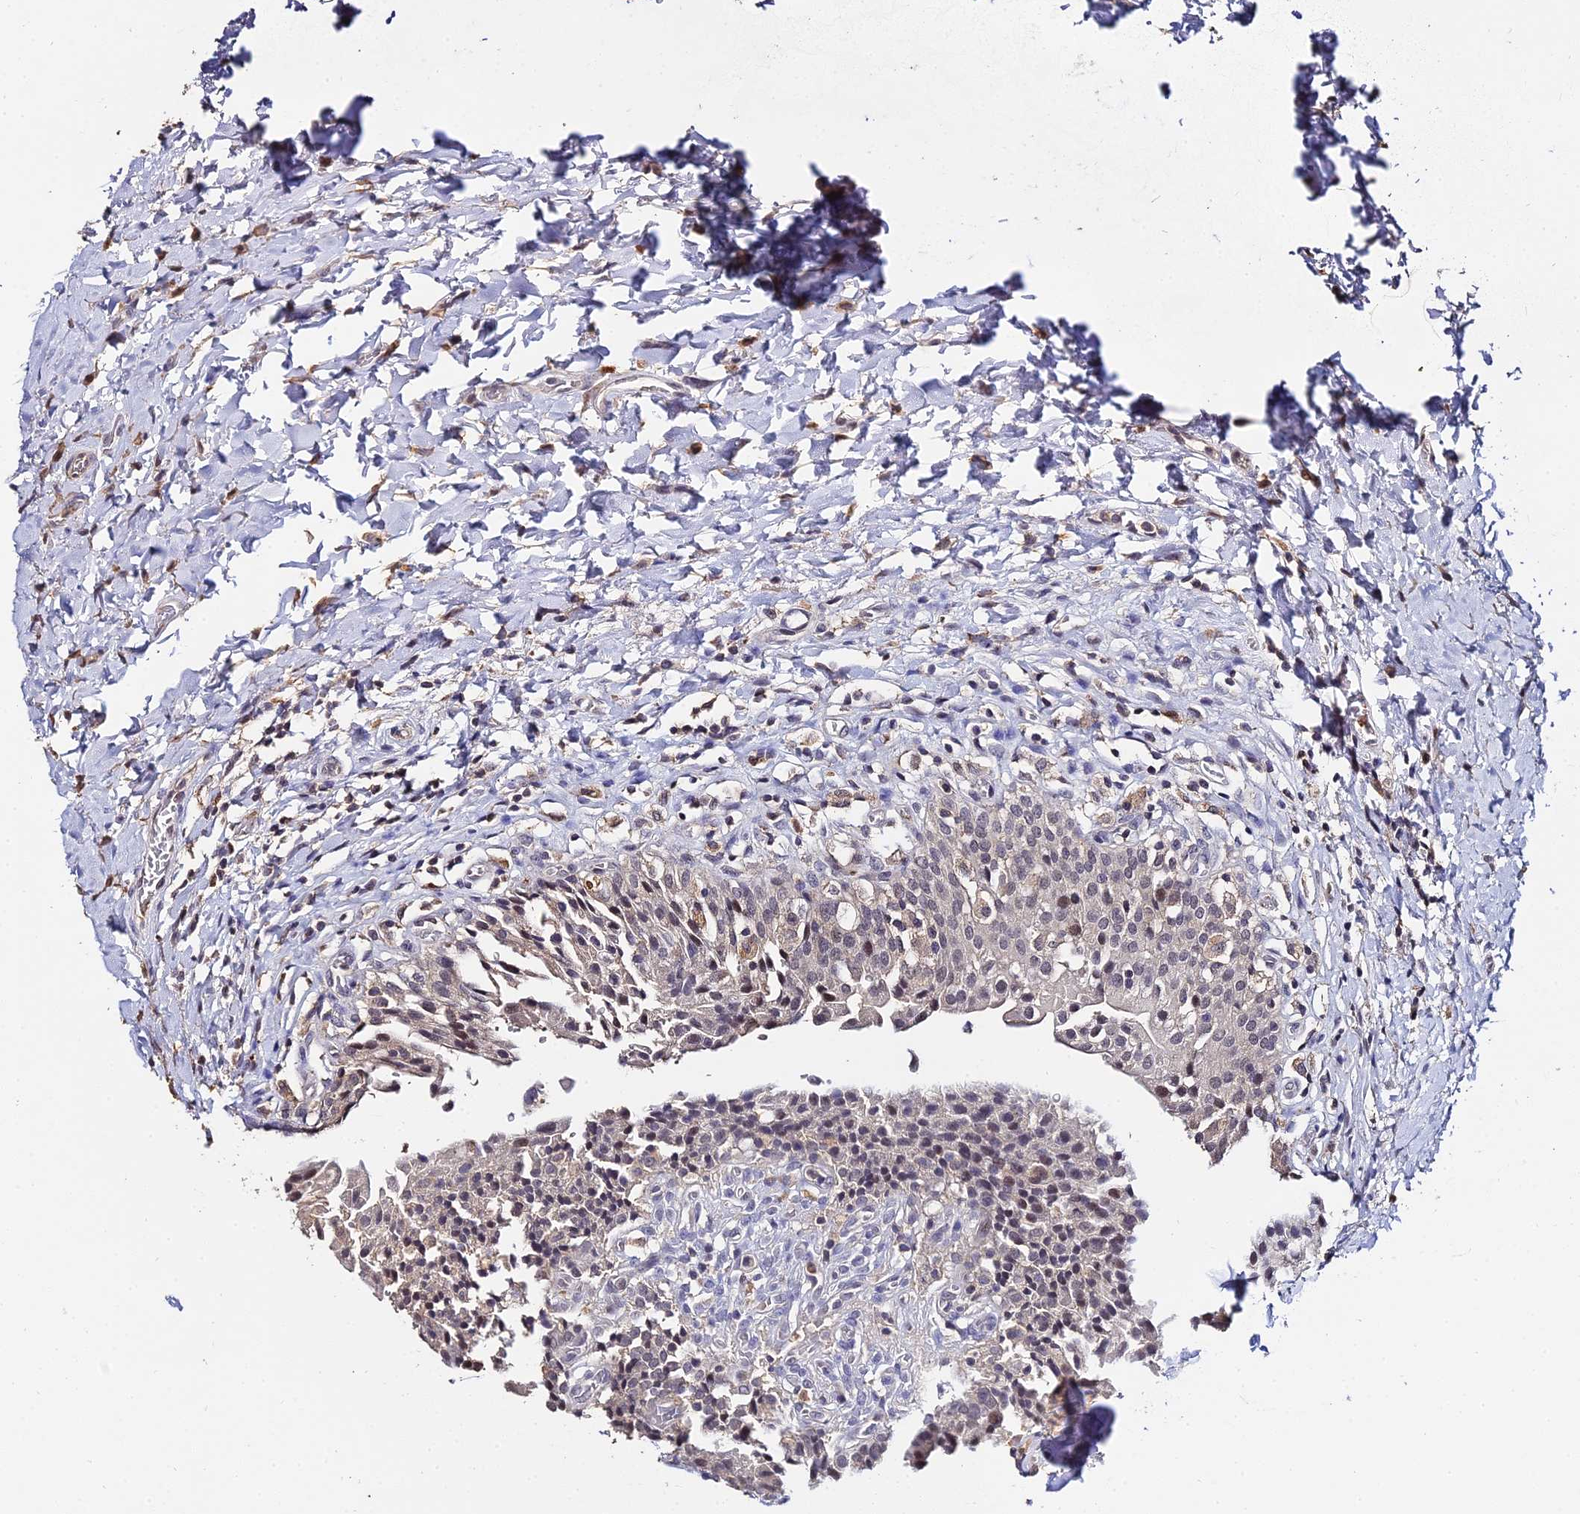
{"staining": {"intensity": "weak", "quantity": "25%-75%", "location": "nuclear"}, "tissue": "urinary bladder", "cell_type": "Urothelial cells", "image_type": "normal", "snomed": [{"axis": "morphology", "description": "Normal tissue, NOS"}, {"axis": "morphology", "description": "Inflammation, NOS"}, {"axis": "topography", "description": "Urinary bladder"}], "caption": "The micrograph shows immunohistochemical staining of benign urinary bladder. There is weak nuclear expression is present in approximately 25%-75% of urothelial cells.", "gene": "LSM5", "patient": {"sex": "male", "age": 64}}